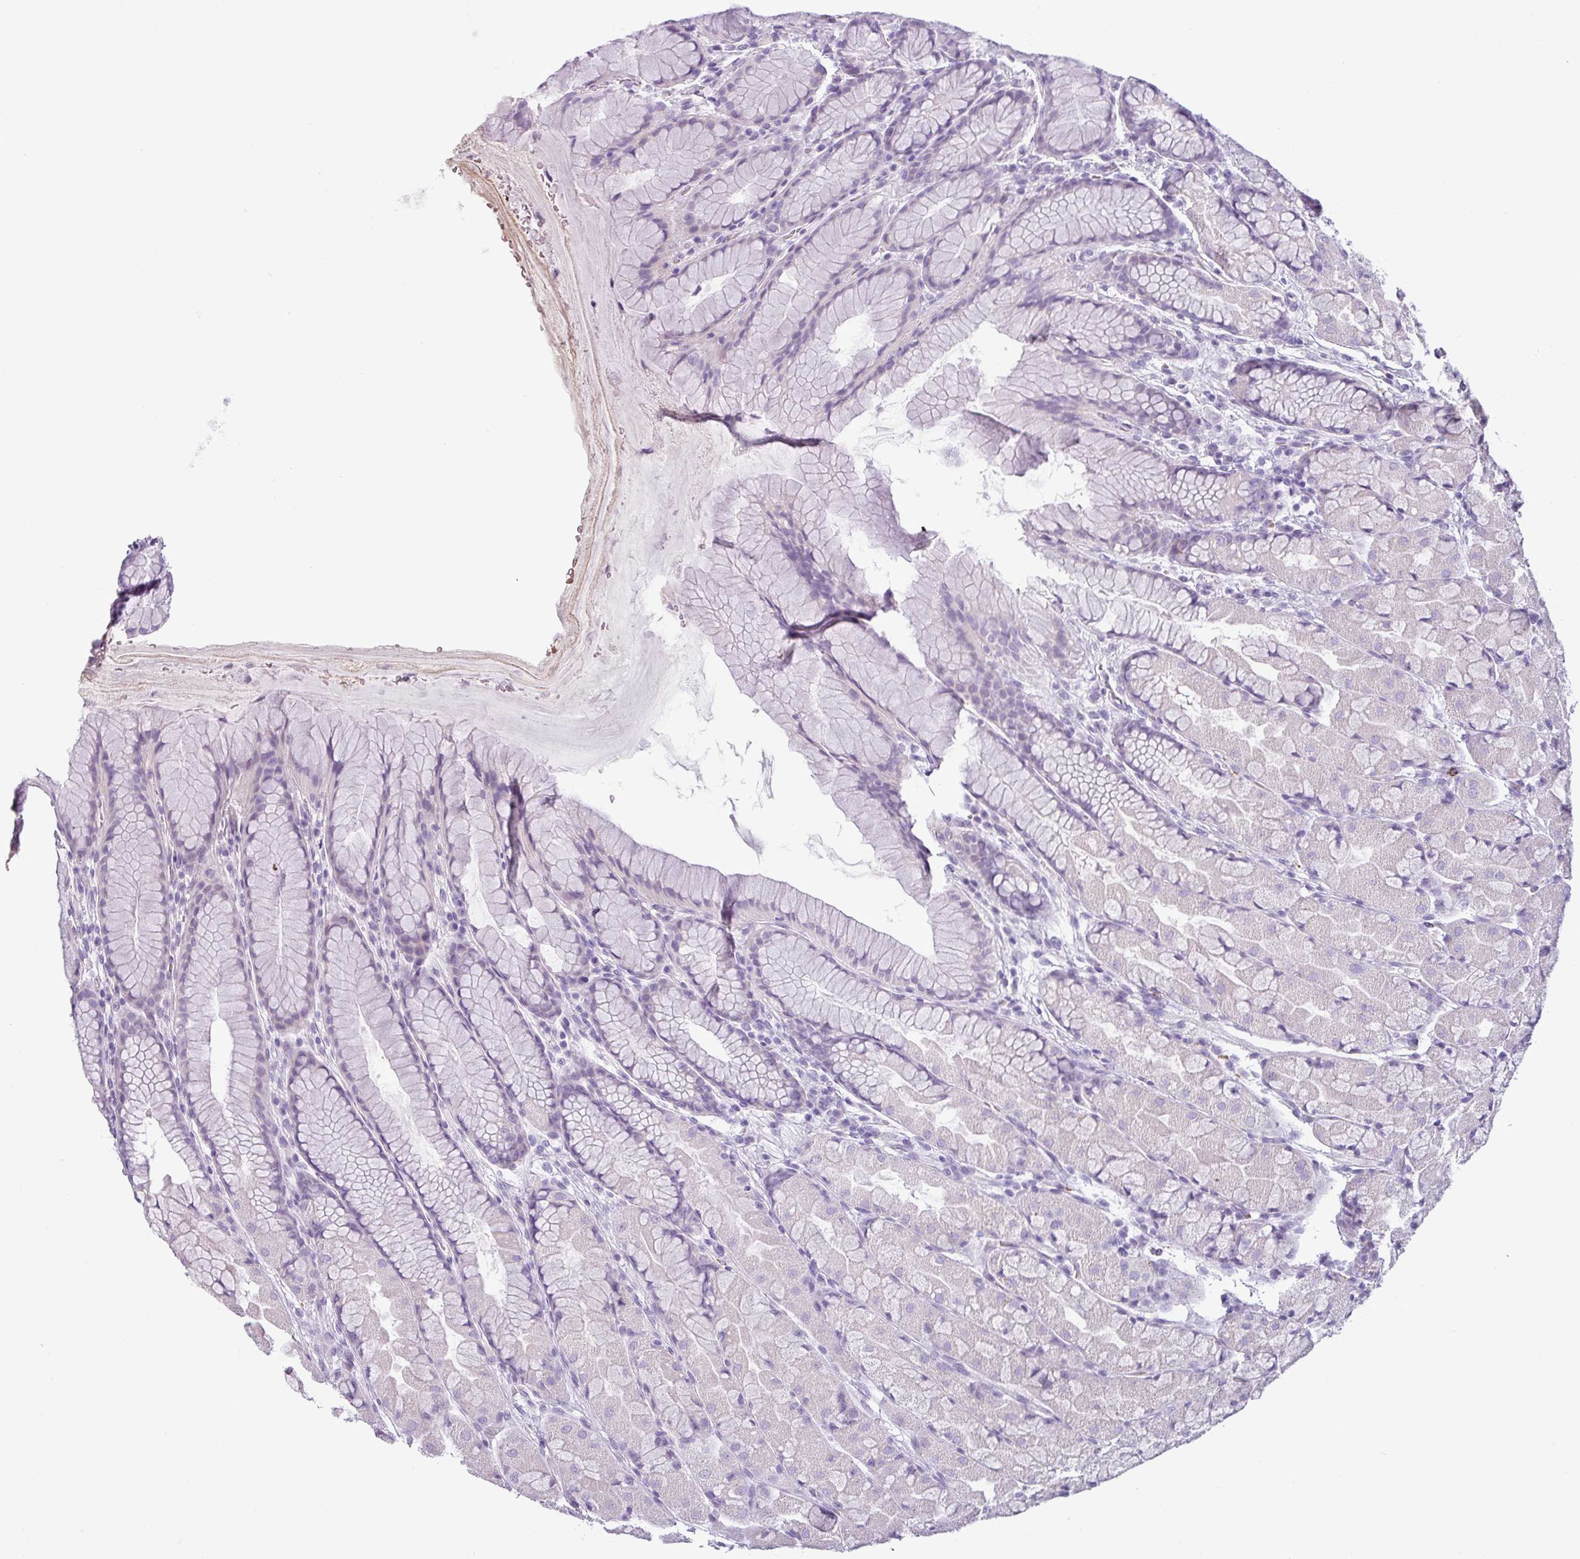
{"staining": {"intensity": "negative", "quantity": "none", "location": "none"}, "tissue": "stomach", "cell_type": "Glandular cells", "image_type": "normal", "snomed": [{"axis": "morphology", "description": "Normal tissue, NOS"}, {"axis": "topography", "description": "Stomach"}], "caption": "Human stomach stained for a protein using immunohistochemistry (IHC) exhibits no positivity in glandular cells.", "gene": "CDH16", "patient": {"sex": "male", "age": 57}}